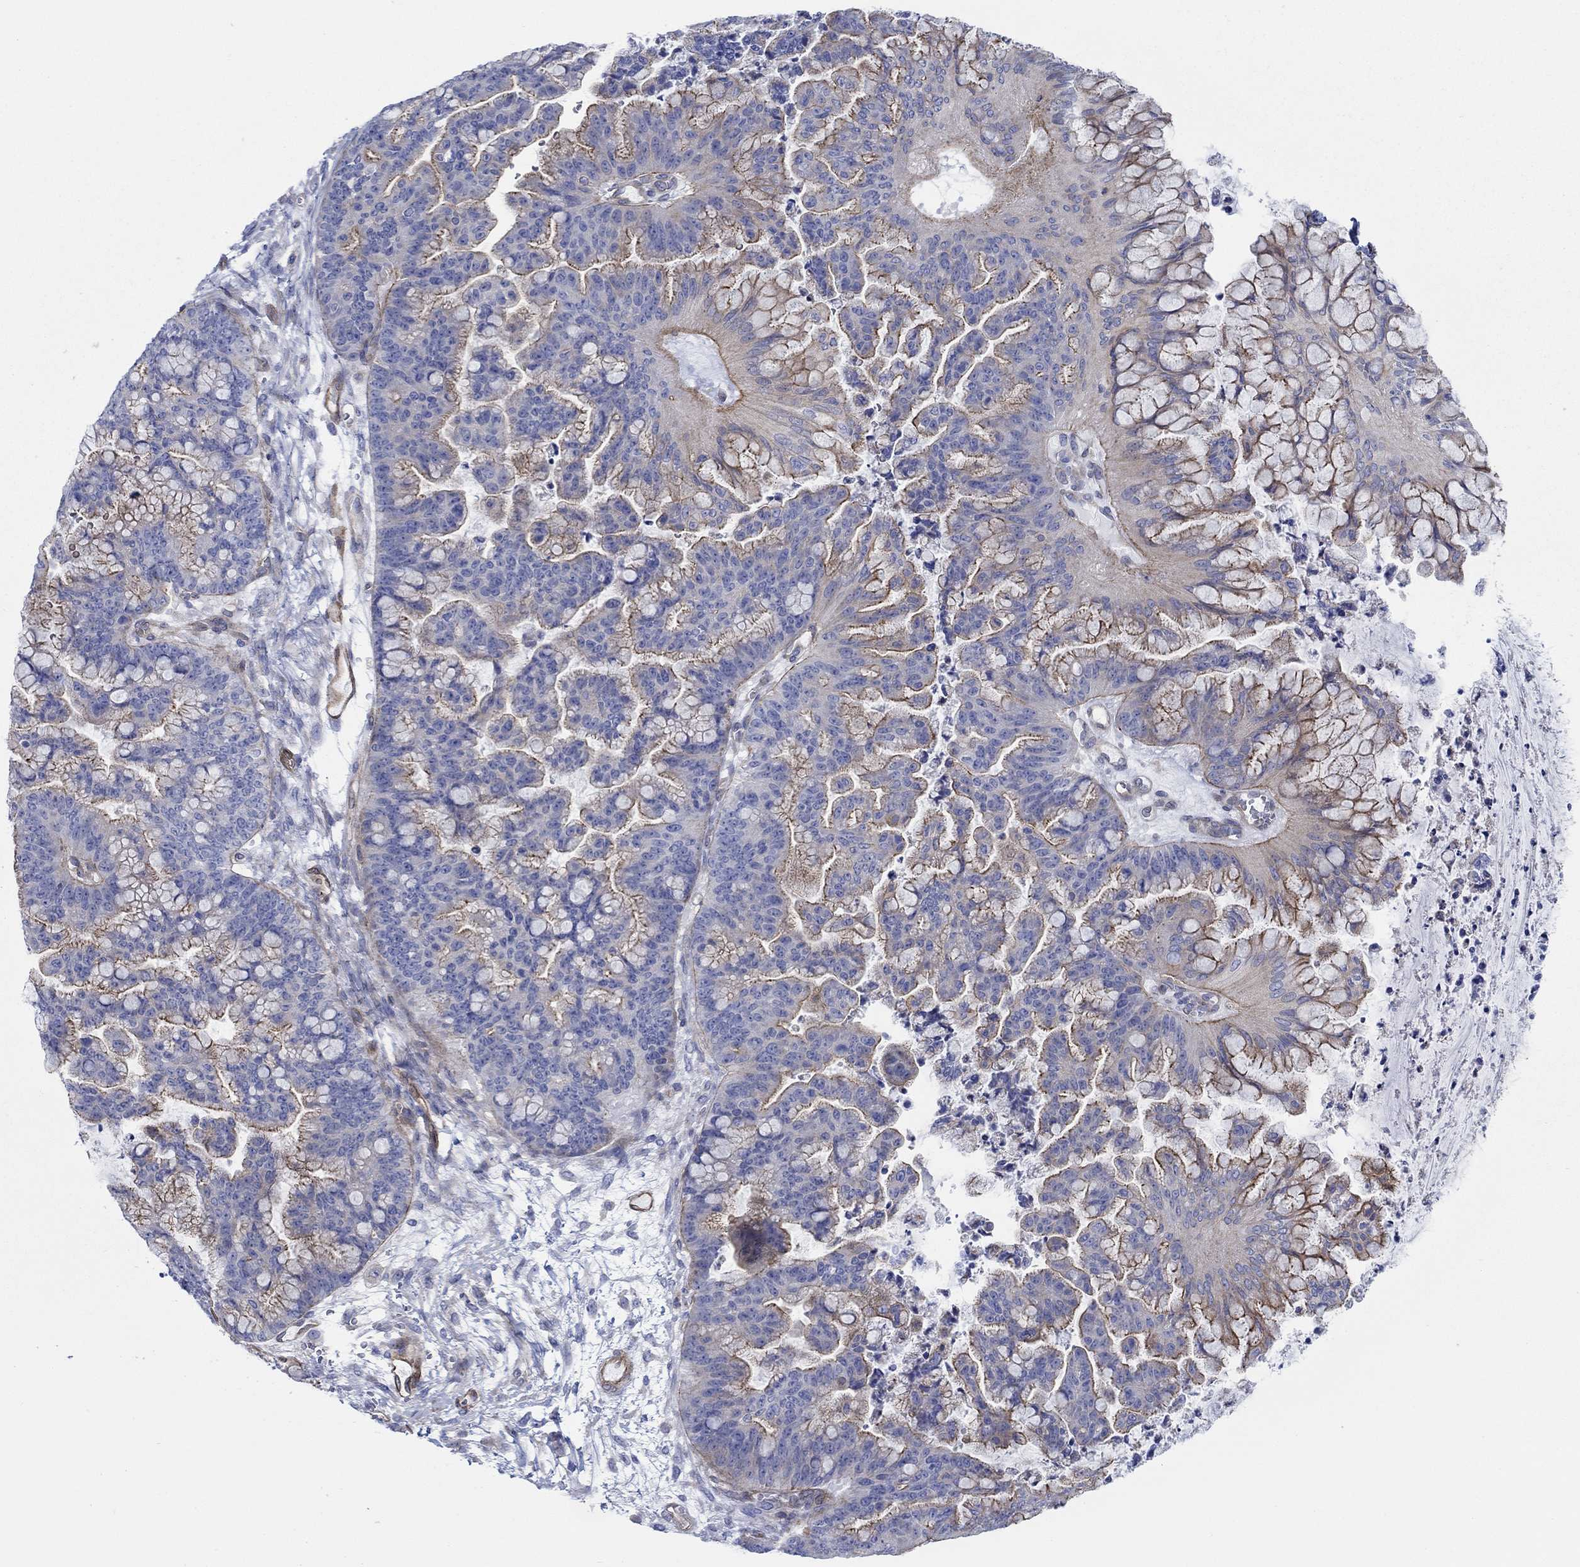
{"staining": {"intensity": "strong", "quantity": "25%-75%", "location": "cytoplasmic/membranous"}, "tissue": "ovarian cancer", "cell_type": "Tumor cells", "image_type": "cancer", "snomed": [{"axis": "morphology", "description": "Cystadenocarcinoma, mucinous, NOS"}, {"axis": "topography", "description": "Ovary"}], "caption": "This is a micrograph of immunohistochemistry (IHC) staining of ovarian cancer (mucinous cystadenocarcinoma), which shows strong staining in the cytoplasmic/membranous of tumor cells.", "gene": "FMN1", "patient": {"sex": "female", "age": 67}}